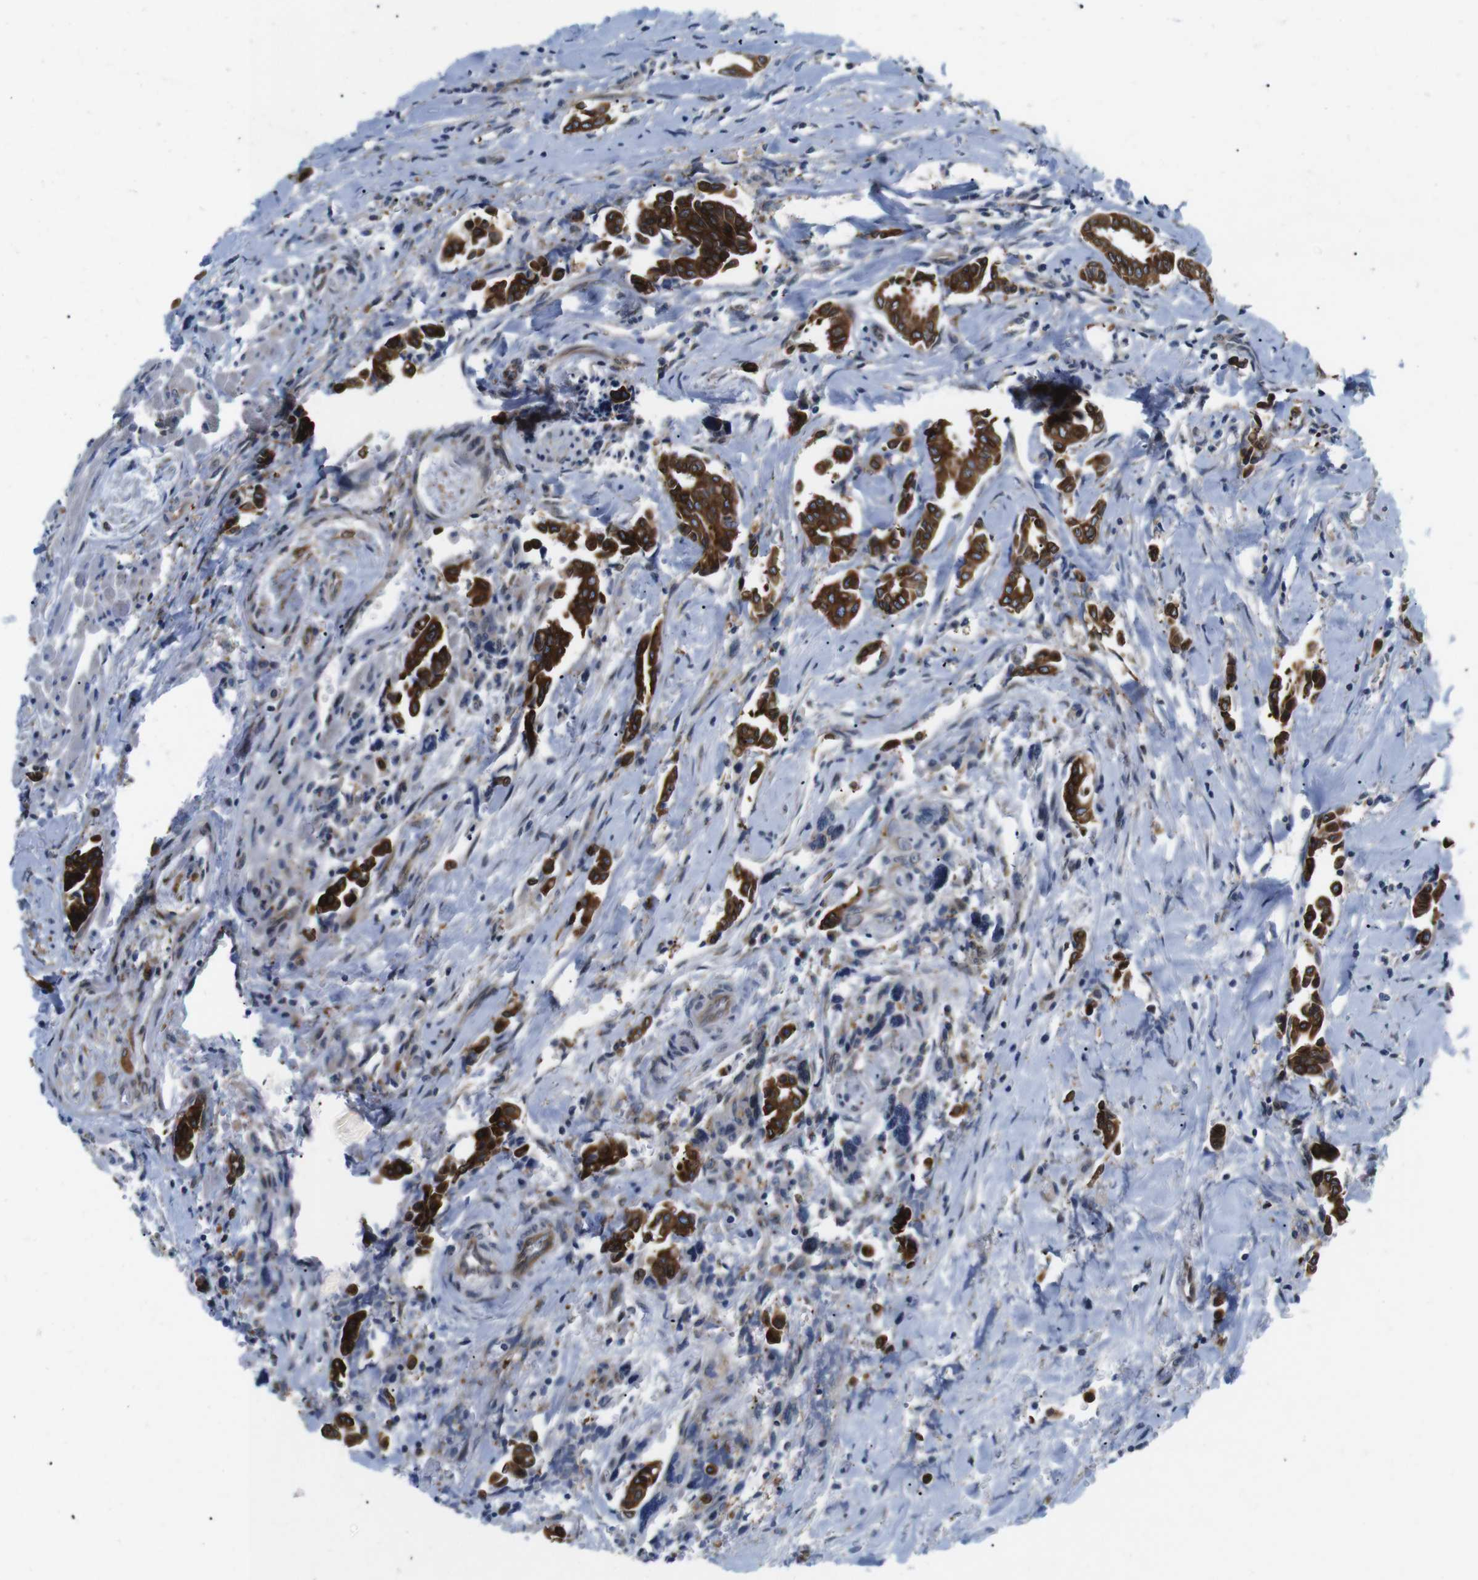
{"staining": {"intensity": "strong", "quantity": ">75%", "location": "cytoplasmic/membranous"}, "tissue": "head and neck cancer", "cell_type": "Tumor cells", "image_type": "cancer", "snomed": [{"axis": "morphology", "description": "Adenocarcinoma, NOS"}, {"axis": "topography", "description": "Salivary gland"}, {"axis": "topography", "description": "Head-Neck"}], "caption": "DAB (3,3'-diaminobenzidine) immunohistochemical staining of human head and neck adenocarcinoma shows strong cytoplasmic/membranous protein positivity in approximately >75% of tumor cells. (DAB (3,3'-diaminobenzidine) IHC, brown staining for protein, blue staining for nuclei).", "gene": "HACD3", "patient": {"sex": "female", "age": 59}}